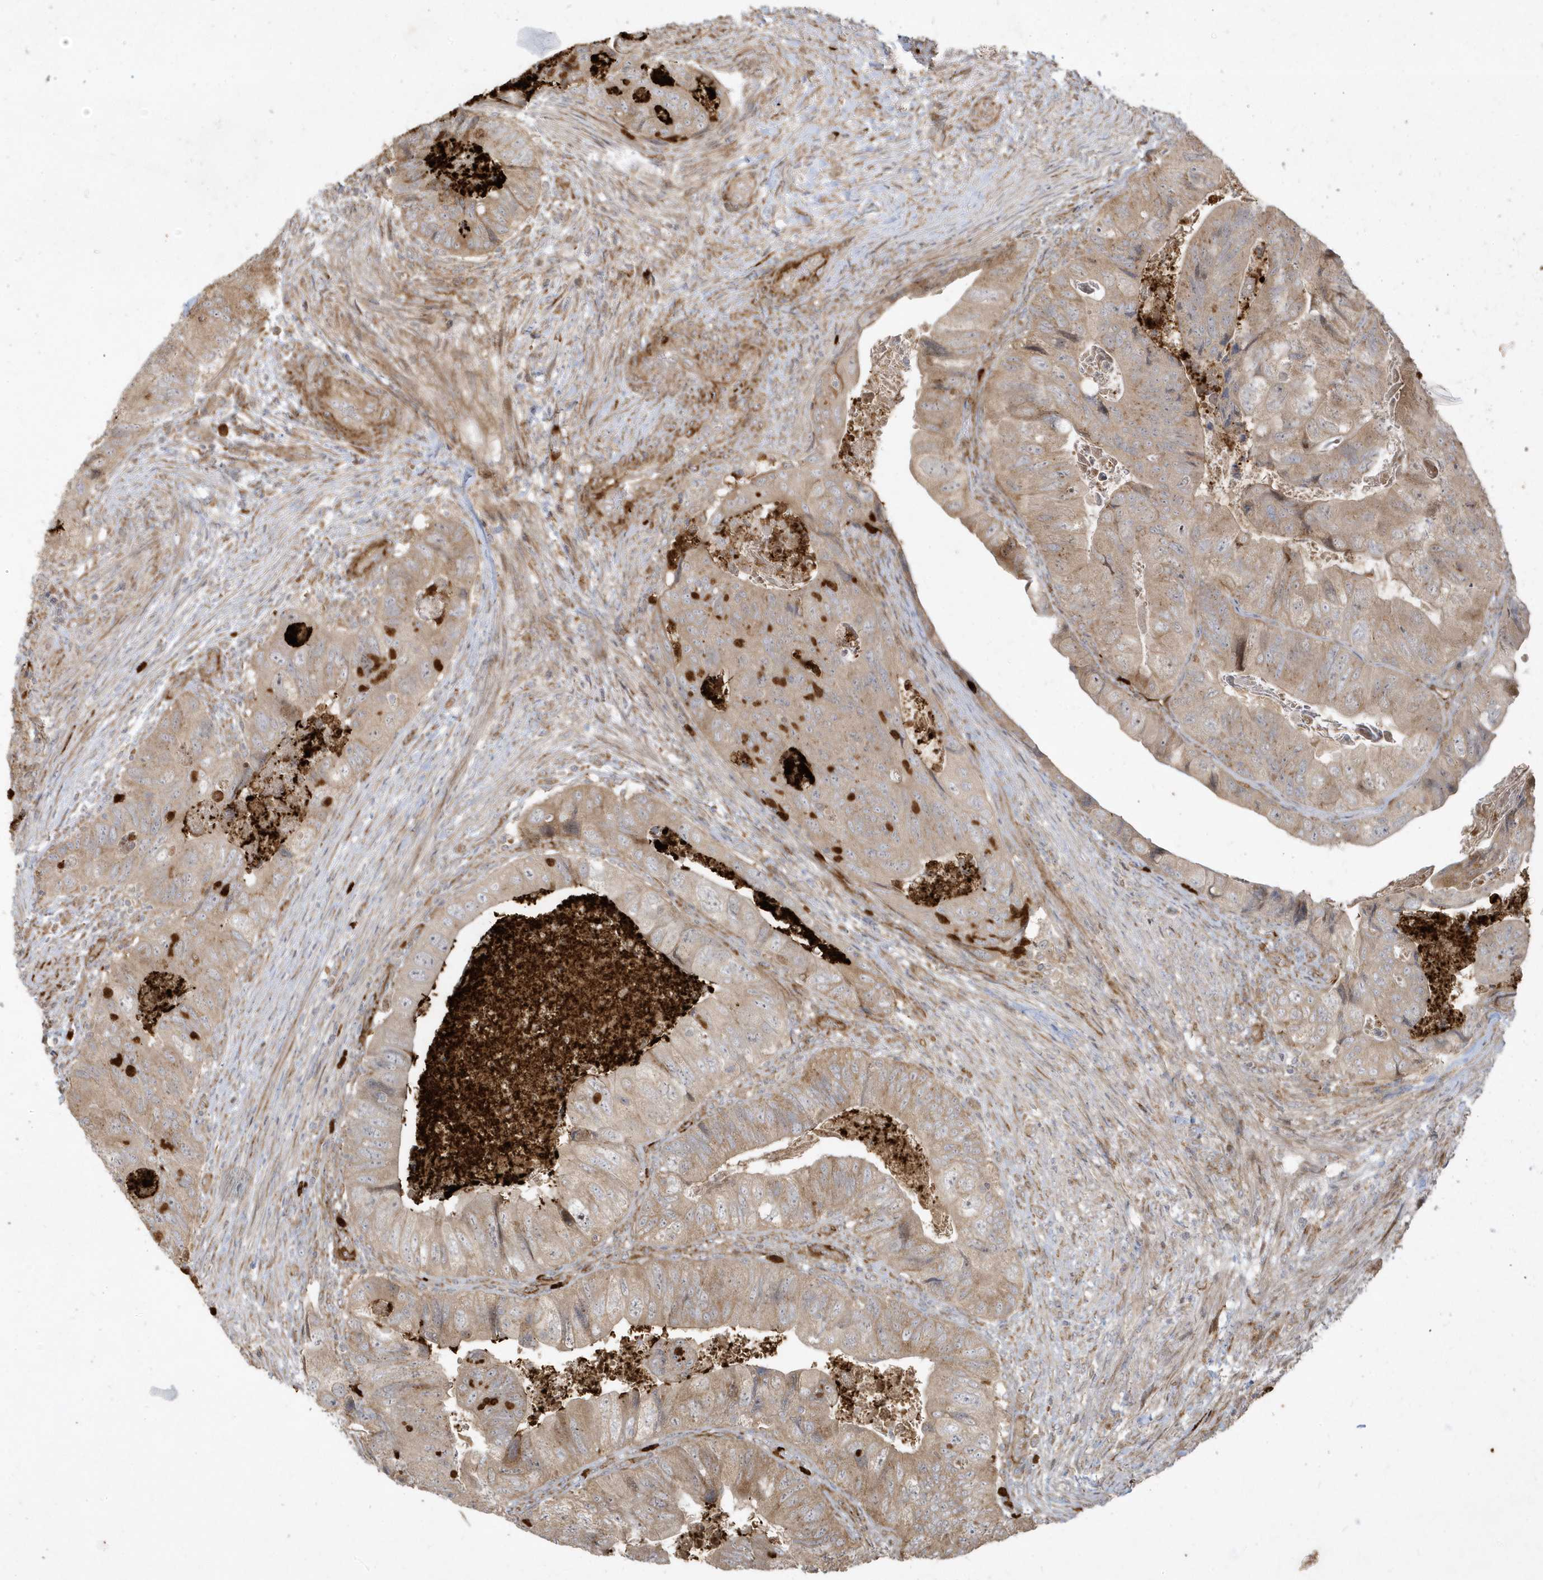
{"staining": {"intensity": "moderate", "quantity": "25%-75%", "location": "cytoplasmic/membranous"}, "tissue": "colorectal cancer", "cell_type": "Tumor cells", "image_type": "cancer", "snomed": [{"axis": "morphology", "description": "Adenocarcinoma, NOS"}, {"axis": "topography", "description": "Rectum"}], "caption": "A medium amount of moderate cytoplasmic/membranous positivity is seen in approximately 25%-75% of tumor cells in colorectal cancer (adenocarcinoma) tissue.", "gene": "IFT57", "patient": {"sex": "male", "age": 63}}